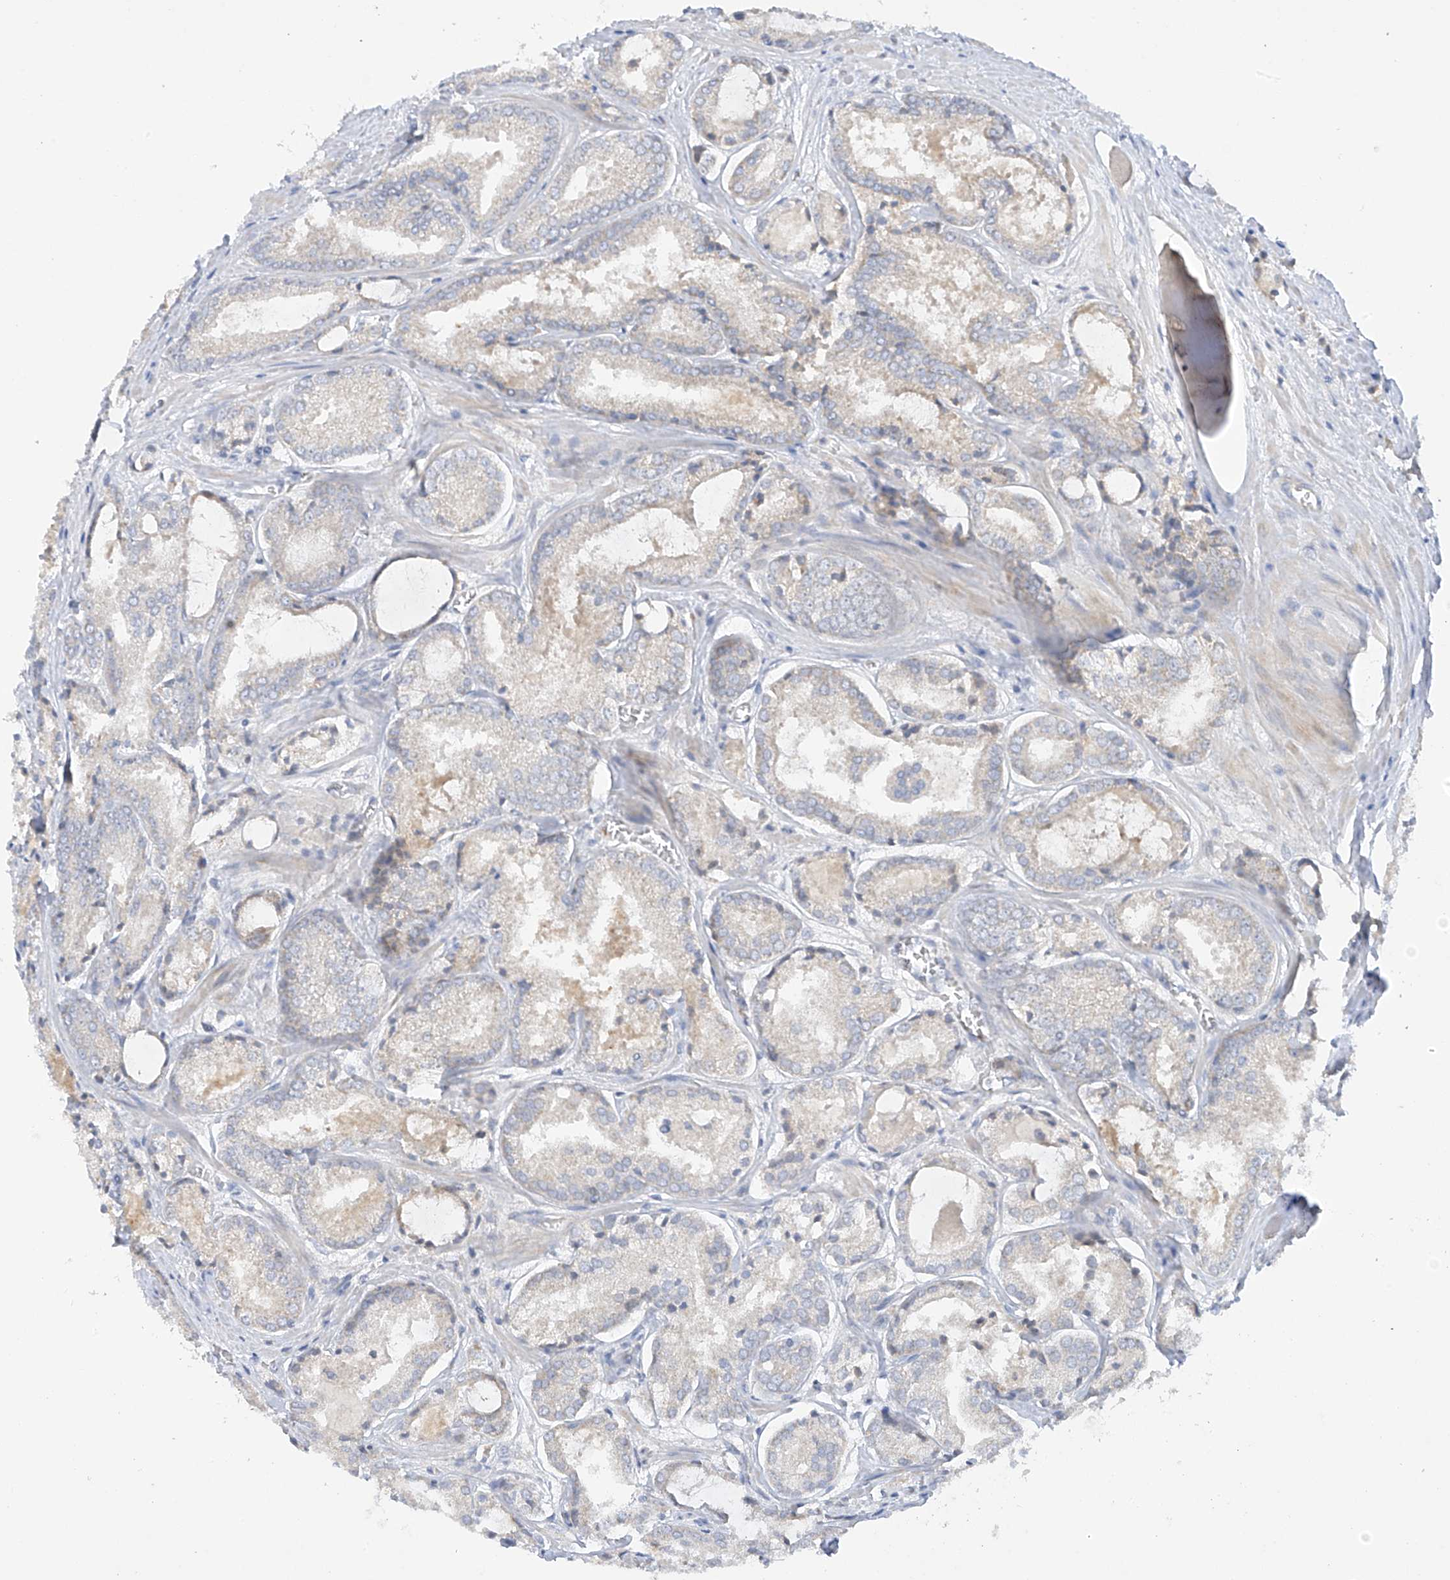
{"staining": {"intensity": "weak", "quantity": "<25%", "location": "cytoplasmic/membranous"}, "tissue": "prostate cancer", "cell_type": "Tumor cells", "image_type": "cancer", "snomed": [{"axis": "morphology", "description": "Adenocarcinoma, Low grade"}, {"axis": "topography", "description": "Prostate"}], "caption": "Prostate cancer stained for a protein using immunohistochemistry displays no expression tumor cells.", "gene": "METTL18", "patient": {"sex": "male", "age": 67}}